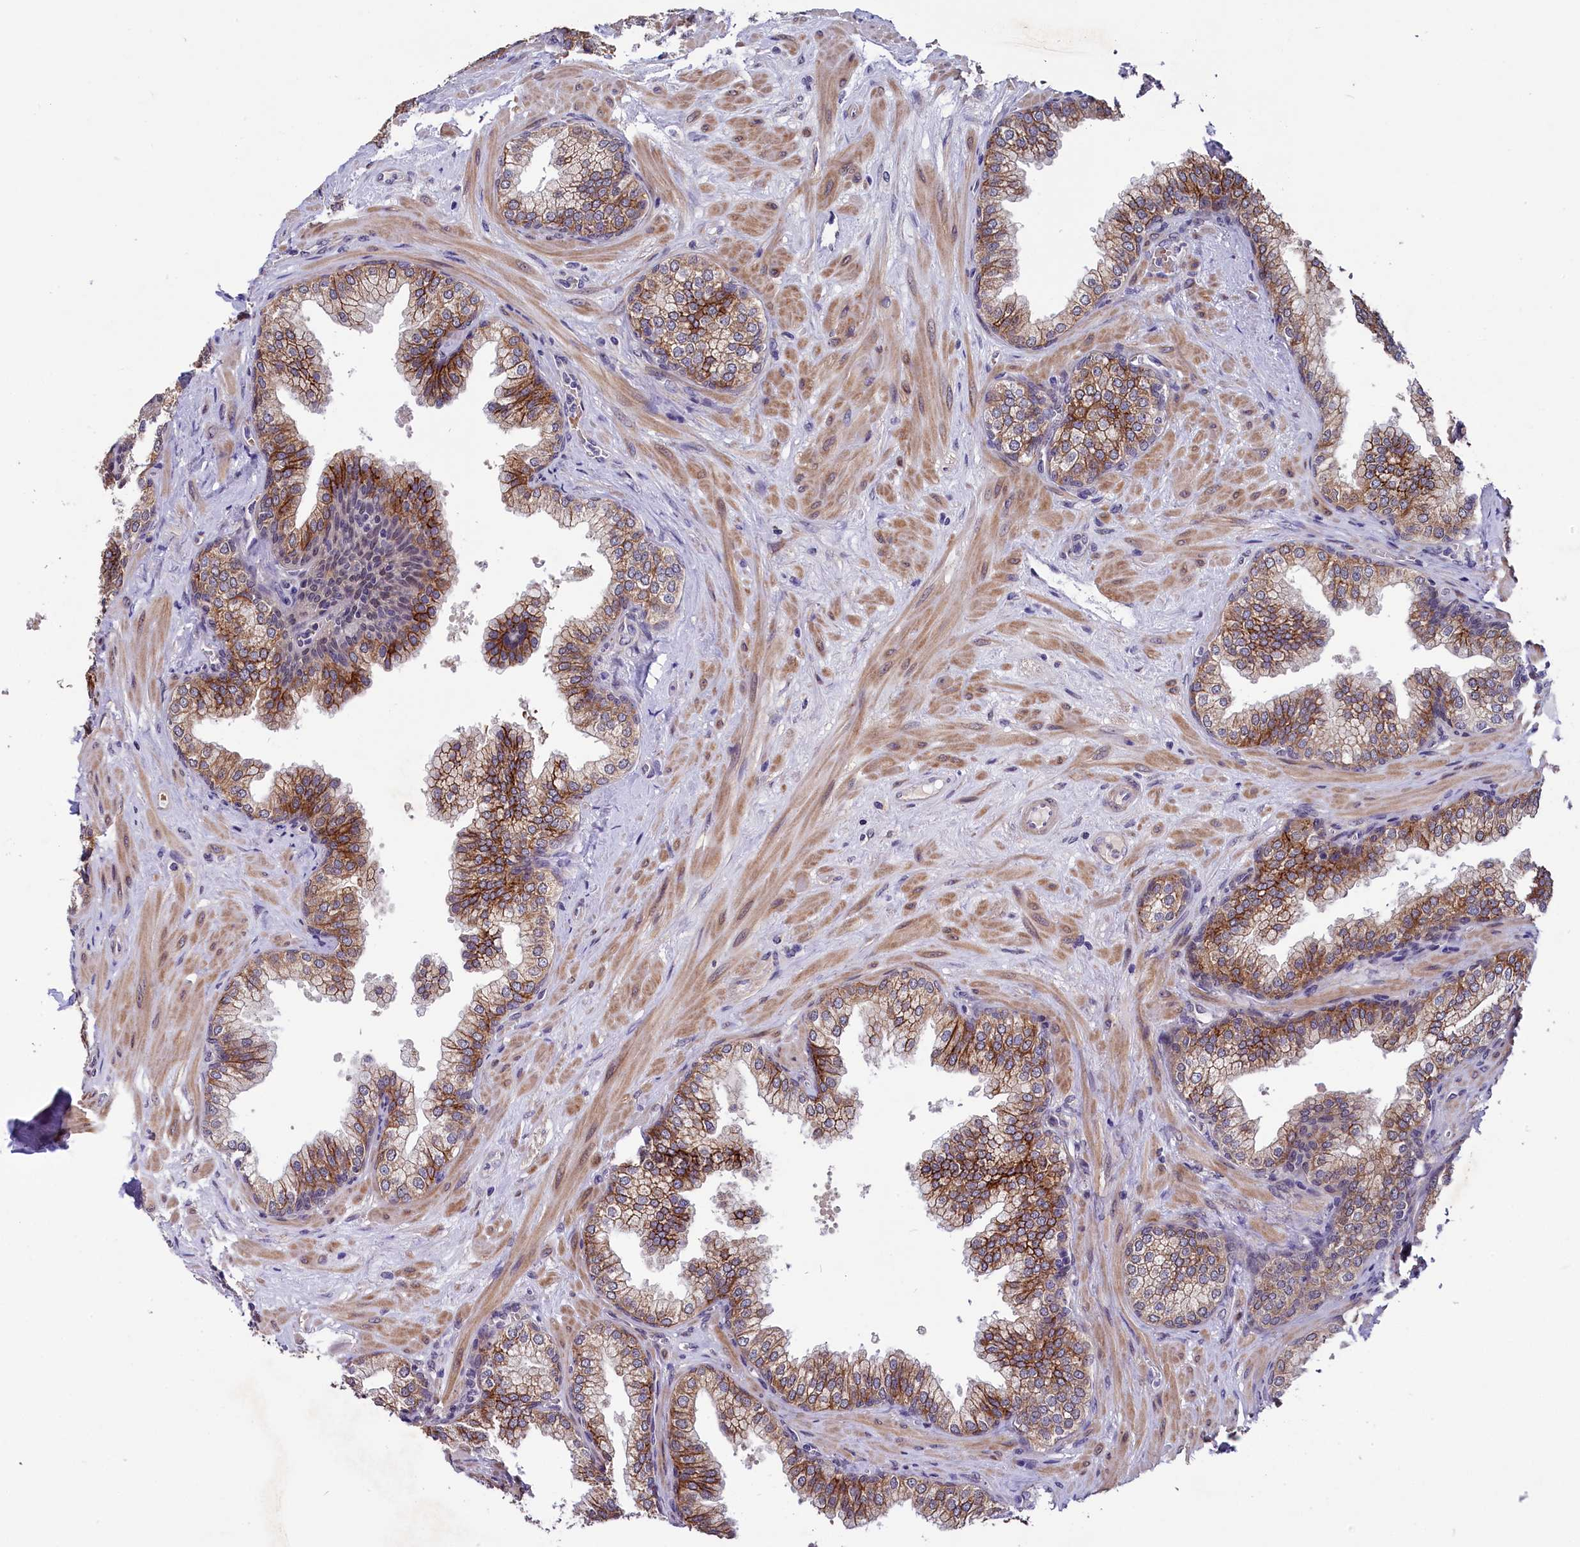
{"staining": {"intensity": "moderate", "quantity": ">75%", "location": "cytoplasmic/membranous"}, "tissue": "prostate", "cell_type": "Glandular cells", "image_type": "normal", "snomed": [{"axis": "morphology", "description": "Normal tissue, NOS"}, {"axis": "topography", "description": "Prostate"}], "caption": "About >75% of glandular cells in benign human prostate reveal moderate cytoplasmic/membranous protein staining as visualized by brown immunohistochemical staining.", "gene": "SLC39A6", "patient": {"sex": "male", "age": 60}}